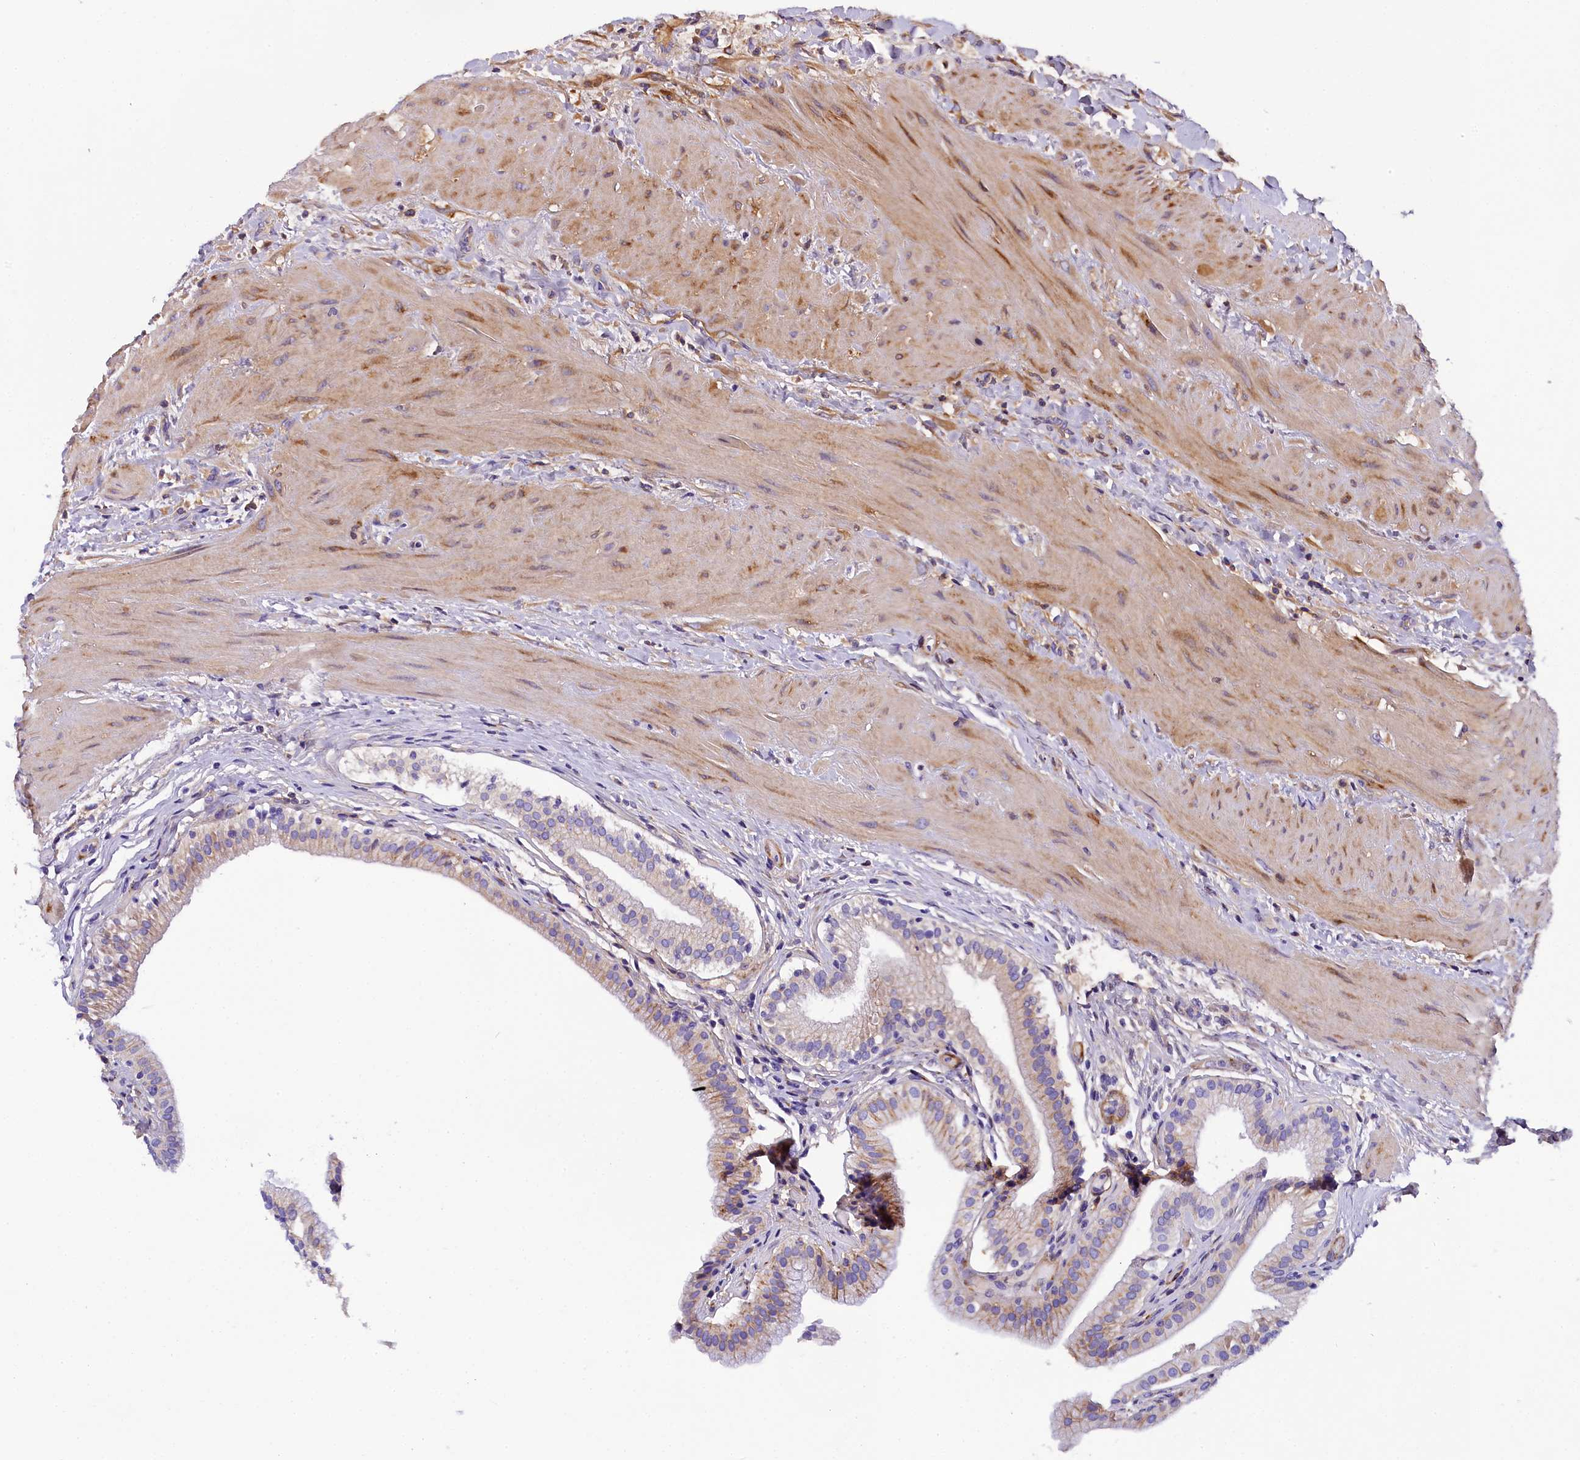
{"staining": {"intensity": "weak", "quantity": "25%-75%", "location": "cytoplasmic/membranous"}, "tissue": "gallbladder", "cell_type": "Glandular cells", "image_type": "normal", "snomed": [{"axis": "morphology", "description": "Normal tissue, NOS"}, {"axis": "topography", "description": "Gallbladder"}], "caption": "DAB (3,3'-diaminobenzidine) immunohistochemical staining of normal gallbladder shows weak cytoplasmic/membranous protein staining in about 25%-75% of glandular cells.", "gene": "SOD3", "patient": {"sex": "male", "age": 24}}